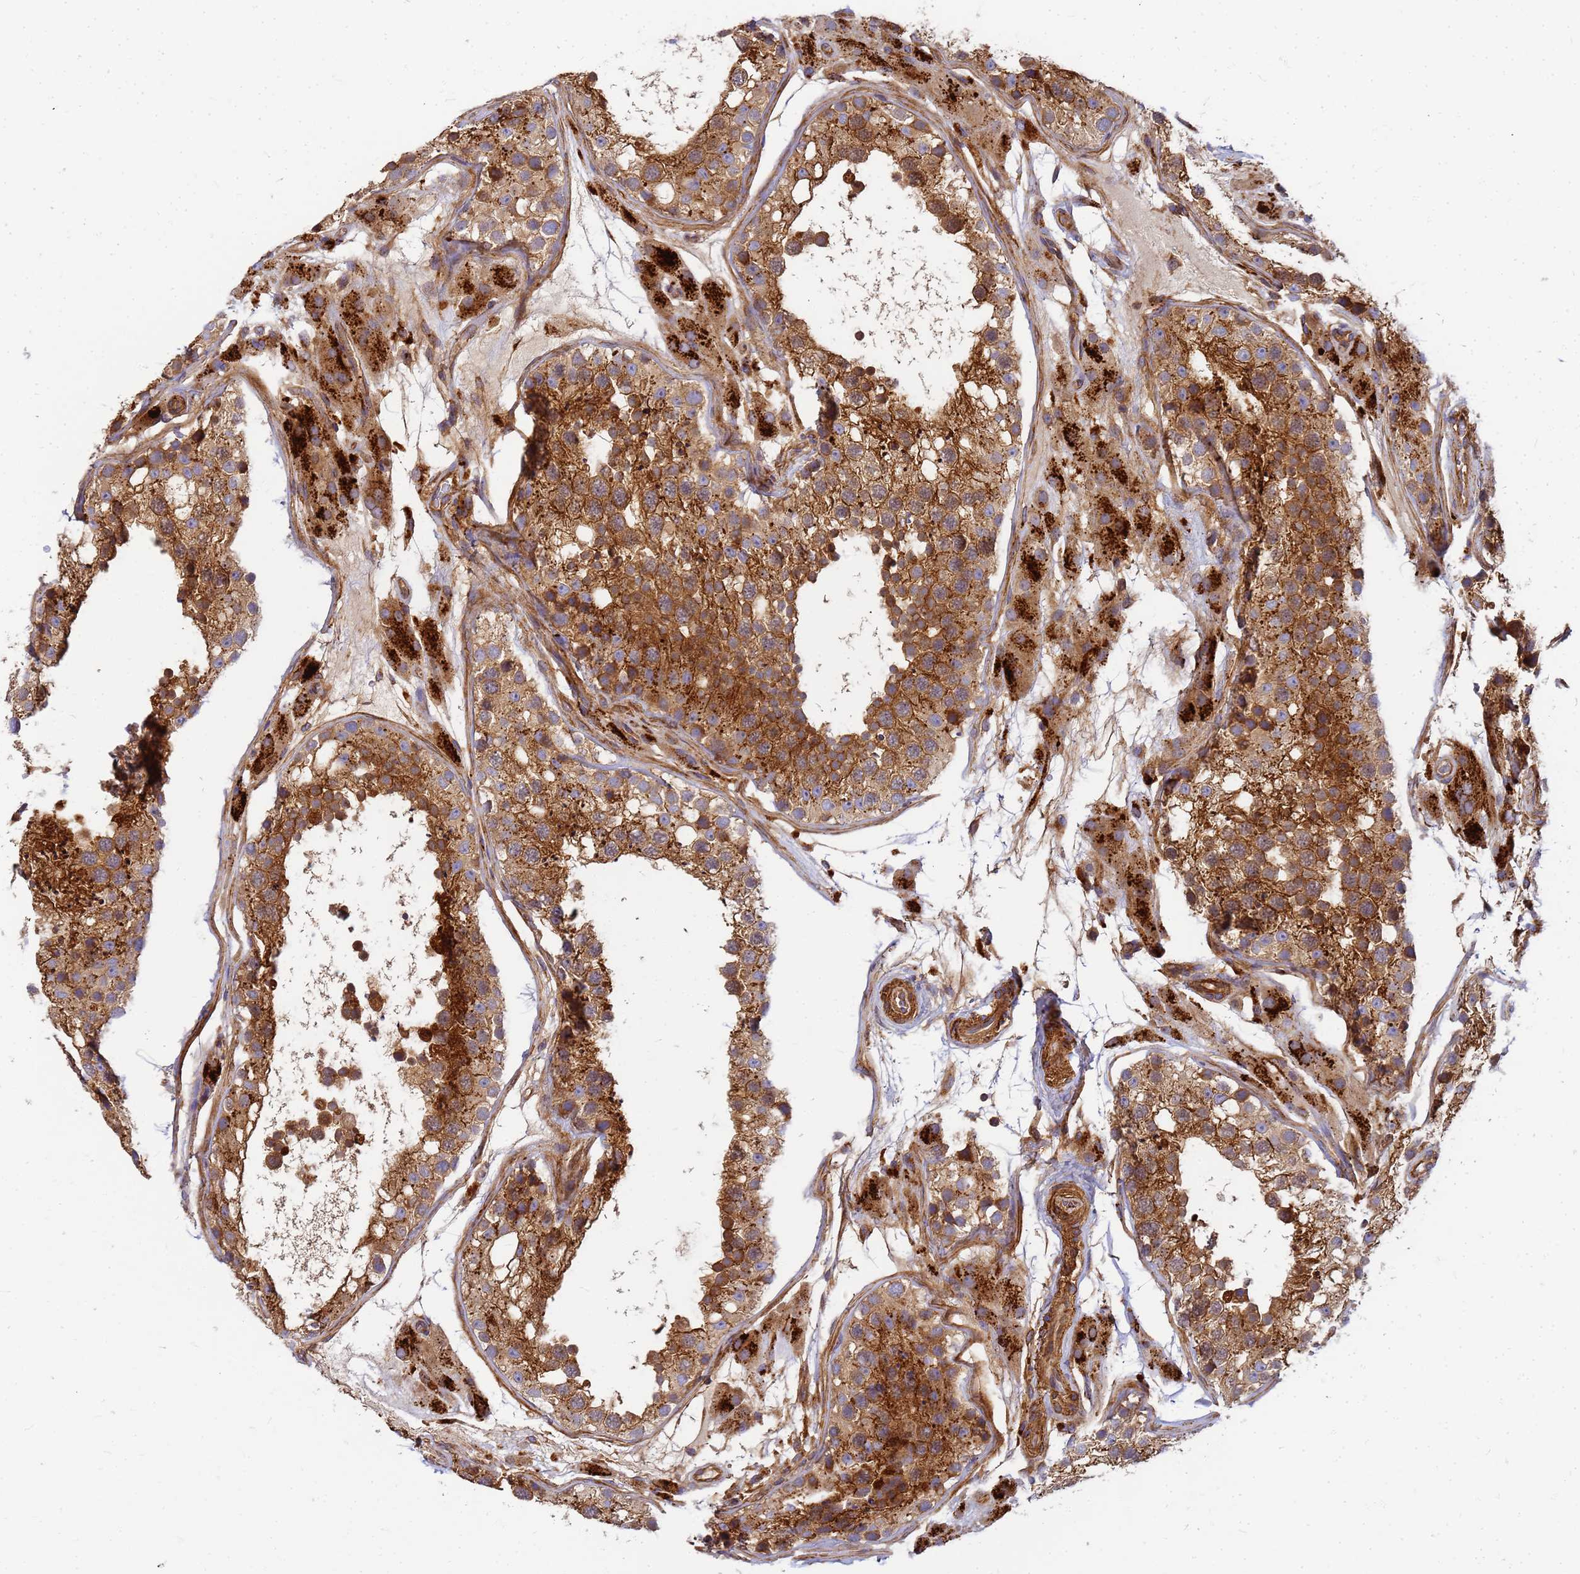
{"staining": {"intensity": "strong", "quantity": ">75%", "location": "cytoplasmic/membranous"}, "tissue": "testis", "cell_type": "Cells in seminiferous ducts", "image_type": "normal", "snomed": [{"axis": "morphology", "description": "Normal tissue, NOS"}, {"axis": "topography", "description": "Testis"}], "caption": "Cells in seminiferous ducts exhibit high levels of strong cytoplasmic/membranous expression in about >75% of cells in benign testis. The protein of interest is shown in brown color, while the nuclei are stained blue.", "gene": "C2CD5", "patient": {"sex": "male", "age": 26}}